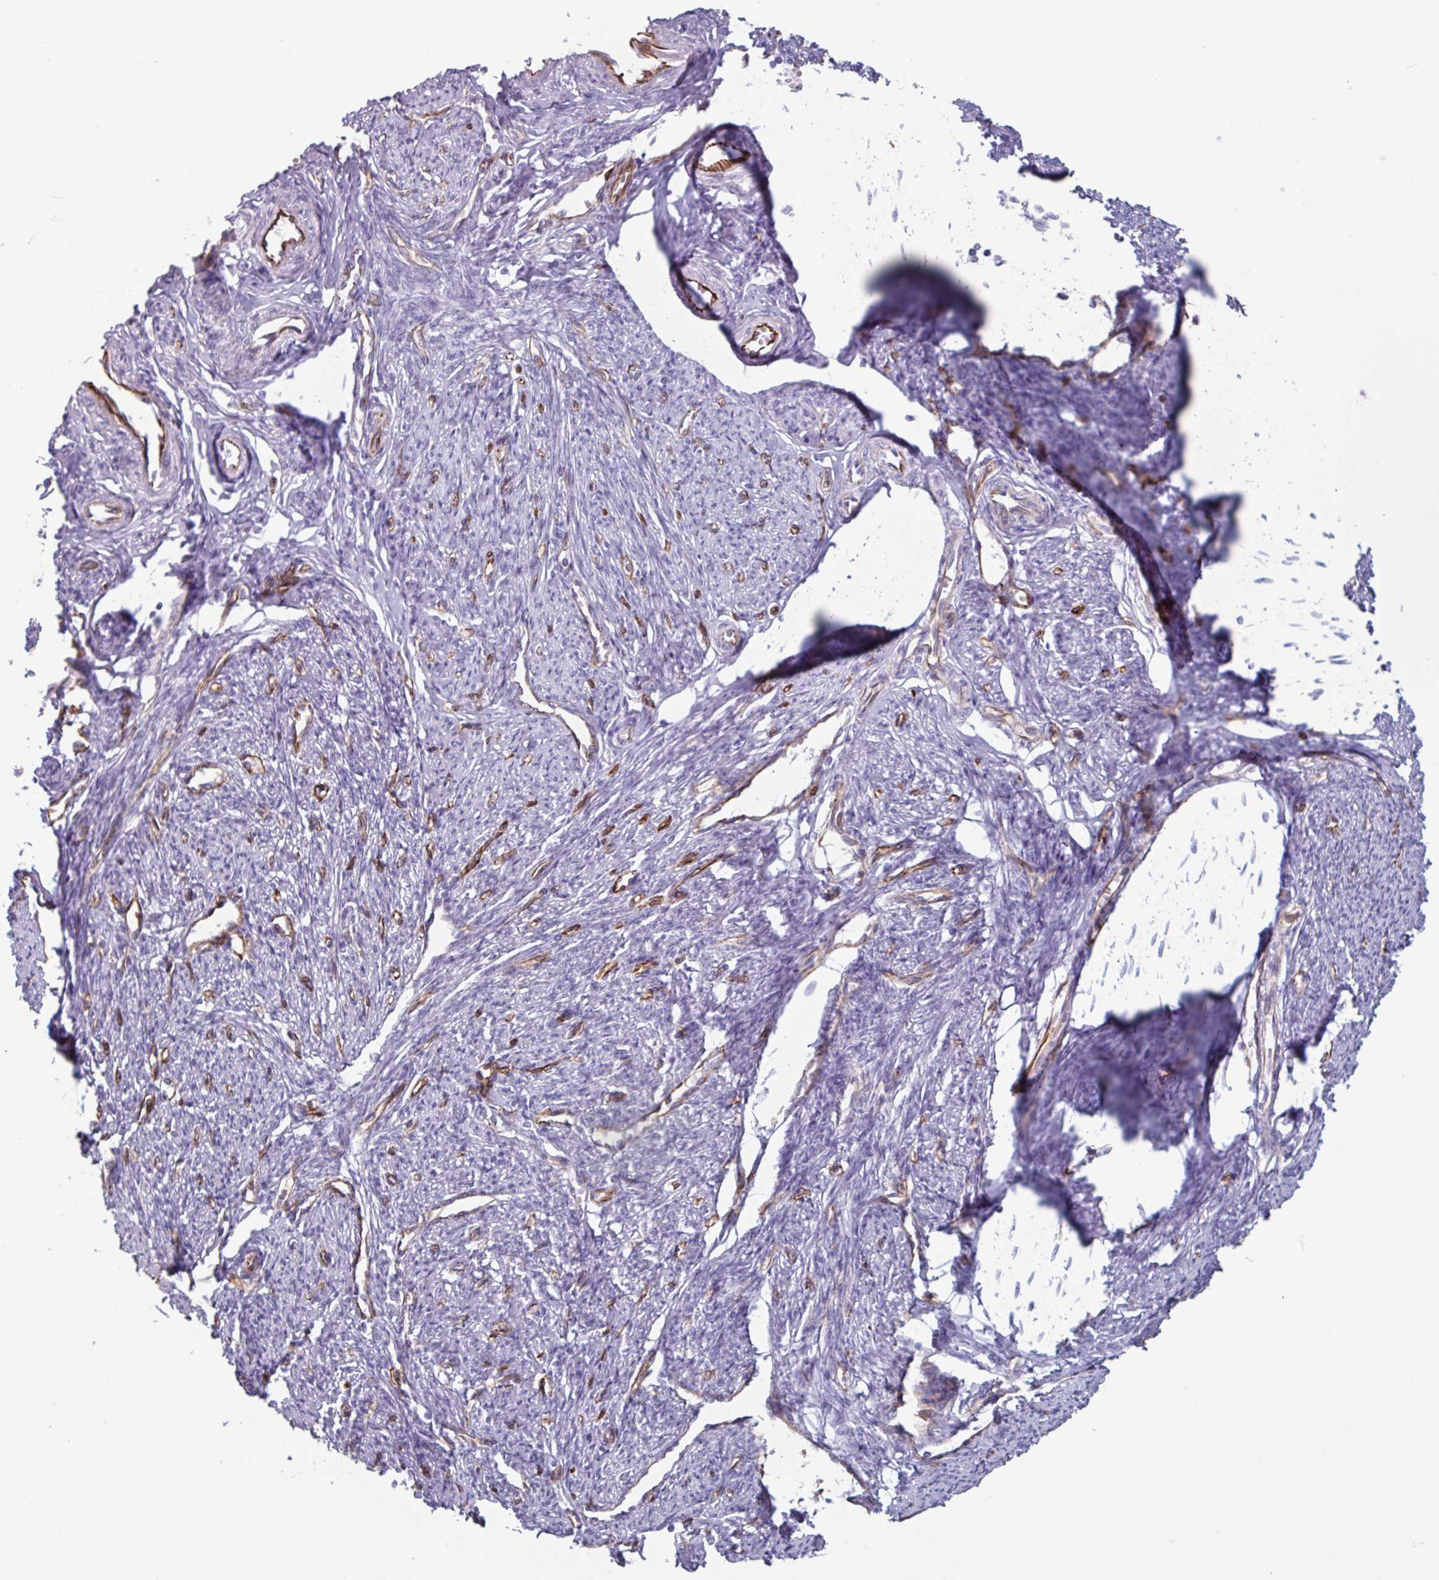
{"staining": {"intensity": "negative", "quantity": "none", "location": "none"}, "tissue": "smooth muscle", "cell_type": "Smooth muscle cells", "image_type": "normal", "snomed": [{"axis": "morphology", "description": "Normal tissue, NOS"}, {"axis": "topography", "description": "Smooth muscle"}, {"axis": "topography", "description": "Uterus"}], "caption": "DAB (3,3'-diaminobenzidine) immunohistochemical staining of normal human smooth muscle displays no significant staining in smooth muscle cells.", "gene": "BTD", "patient": {"sex": "female", "age": 59}}